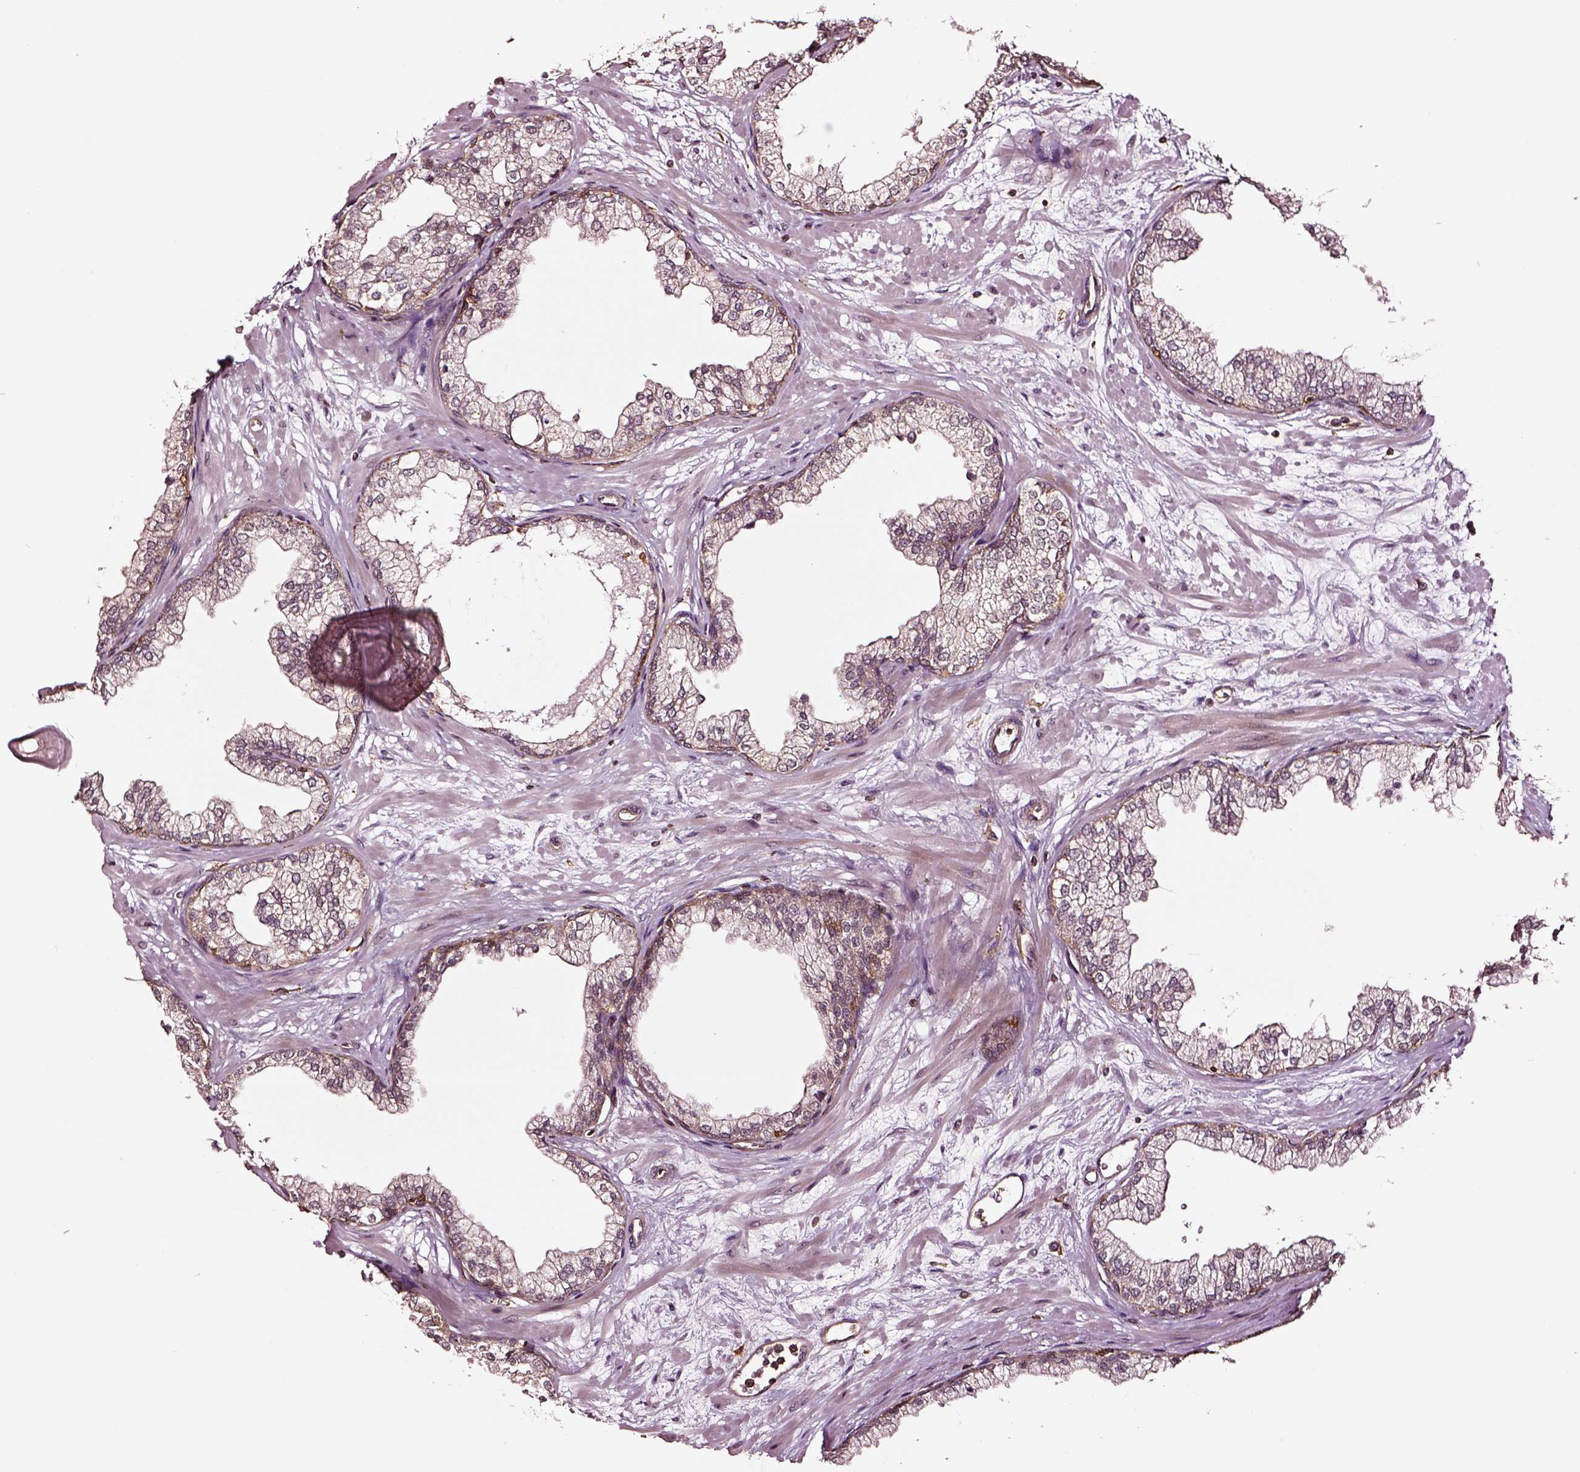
{"staining": {"intensity": "weak", "quantity": ">75%", "location": "cytoplasmic/membranous"}, "tissue": "prostate", "cell_type": "Glandular cells", "image_type": "normal", "snomed": [{"axis": "morphology", "description": "Normal tissue, NOS"}, {"axis": "topography", "description": "Prostate"}, {"axis": "topography", "description": "Peripheral nerve tissue"}], "caption": "Human prostate stained for a protein (brown) displays weak cytoplasmic/membranous positive staining in about >75% of glandular cells.", "gene": "RASSF5", "patient": {"sex": "male", "age": 61}}